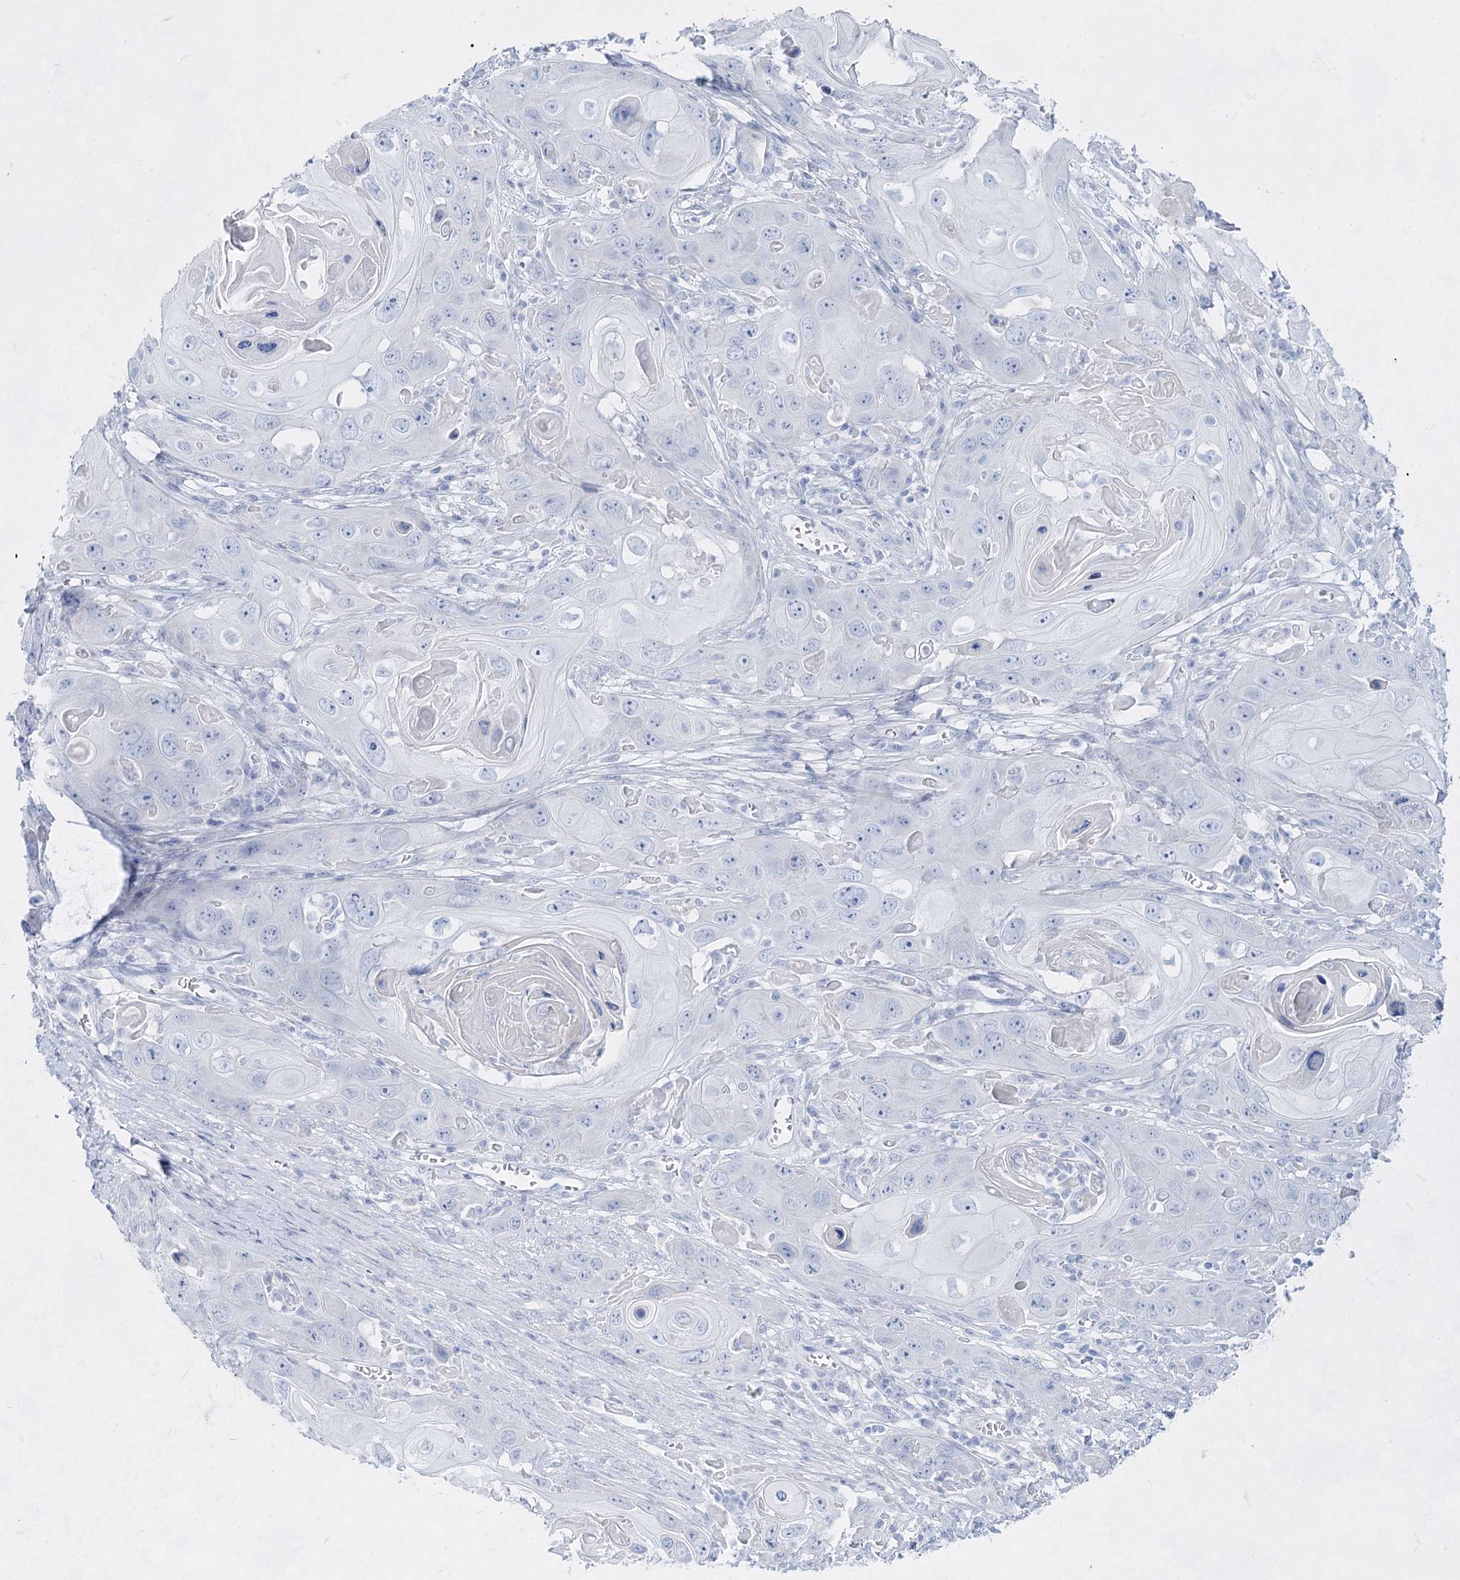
{"staining": {"intensity": "negative", "quantity": "none", "location": "none"}, "tissue": "skin cancer", "cell_type": "Tumor cells", "image_type": "cancer", "snomed": [{"axis": "morphology", "description": "Squamous cell carcinoma, NOS"}, {"axis": "topography", "description": "Skin"}], "caption": "The IHC photomicrograph has no significant expression in tumor cells of skin cancer tissue.", "gene": "ACRV1", "patient": {"sex": "male", "age": 55}}